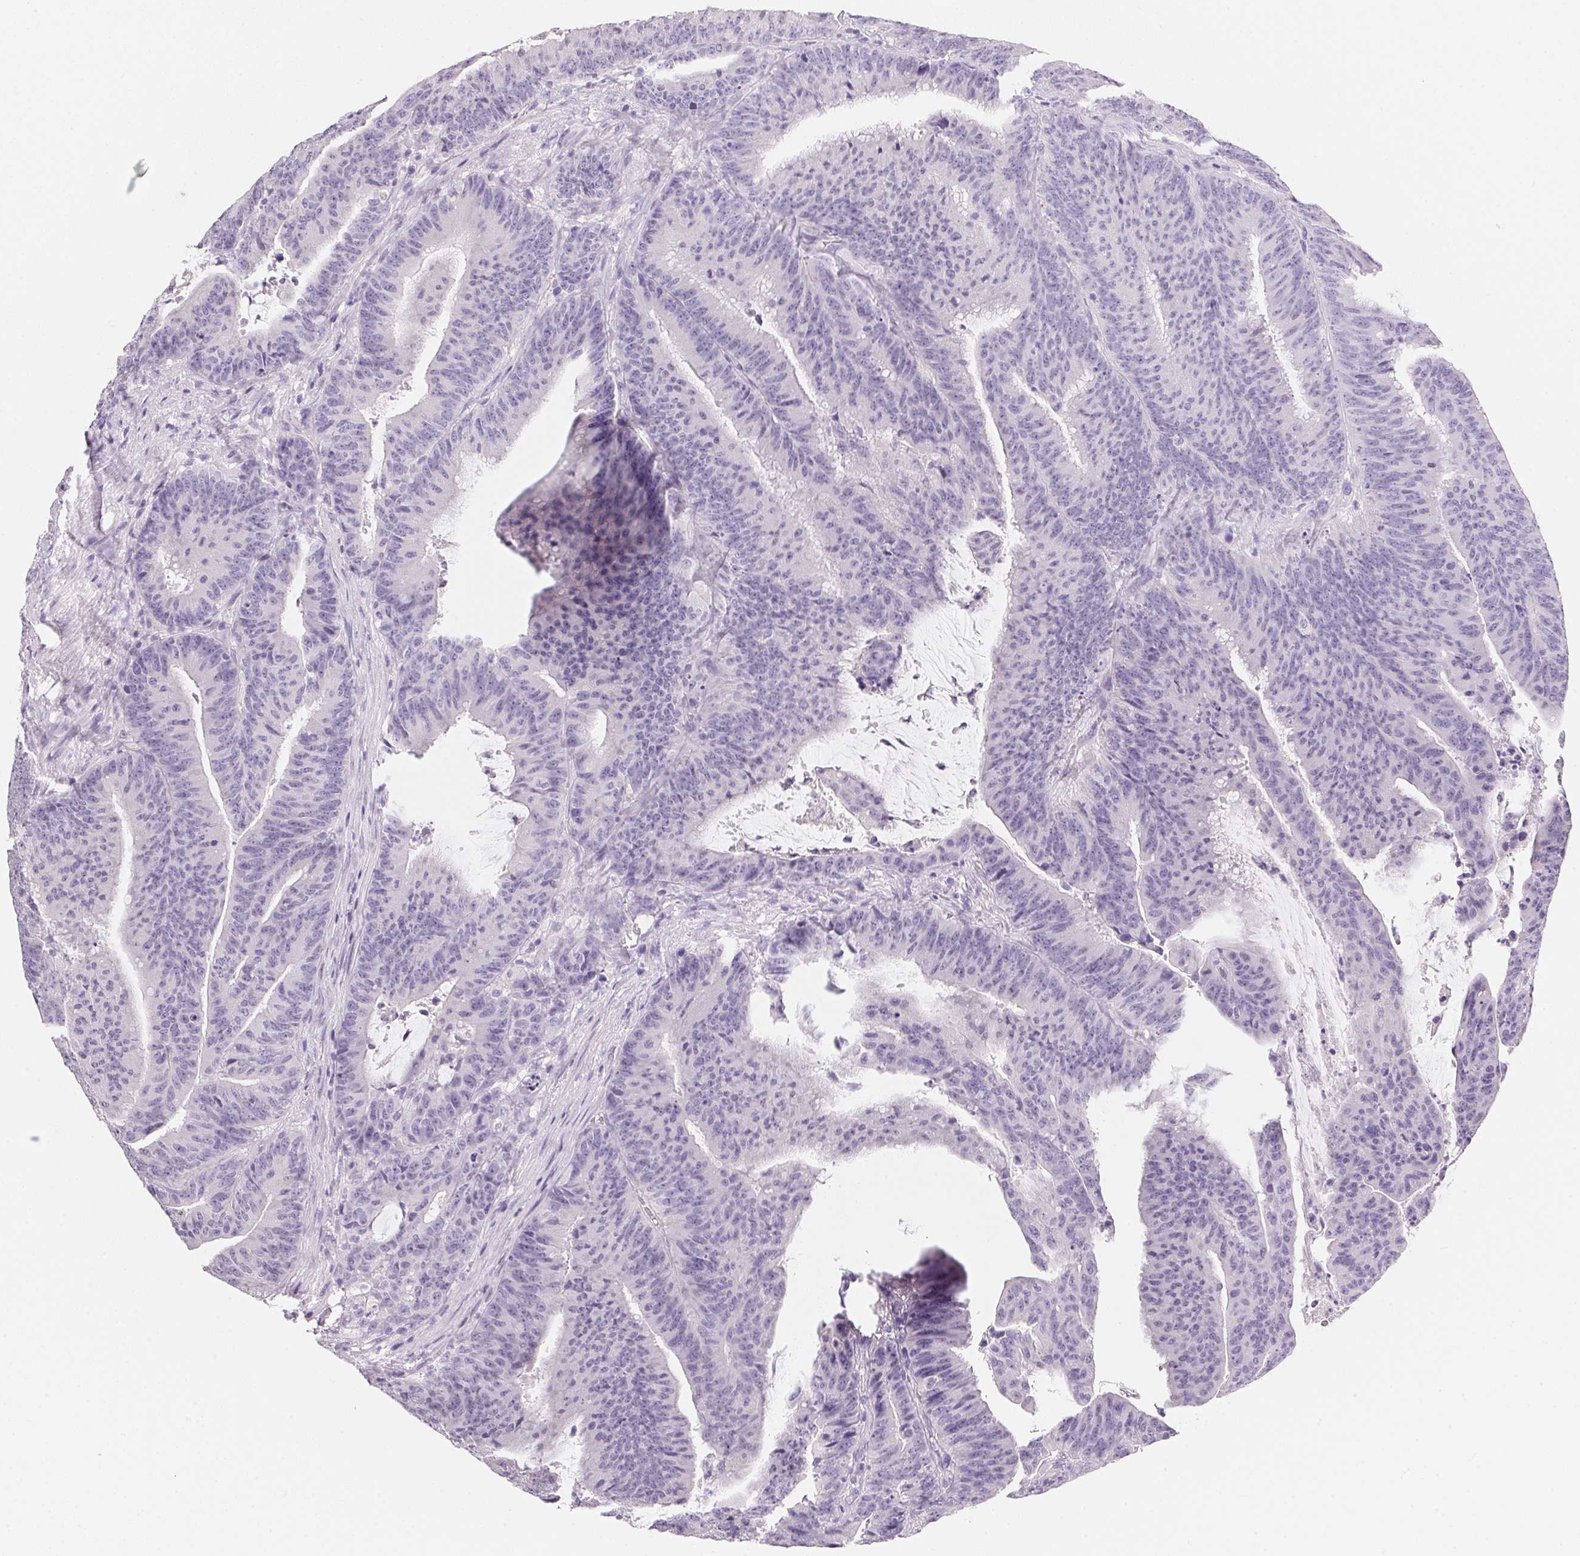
{"staining": {"intensity": "negative", "quantity": "none", "location": "none"}, "tissue": "colorectal cancer", "cell_type": "Tumor cells", "image_type": "cancer", "snomed": [{"axis": "morphology", "description": "Adenocarcinoma, NOS"}, {"axis": "topography", "description": "Colon"}], "caption": "Adenocarcinoma (colorectal) stained for a protein using IHC reveals no staining tumor cells.", "gene": "ACP3", "patient": {"sex": "female", "age": 78}}